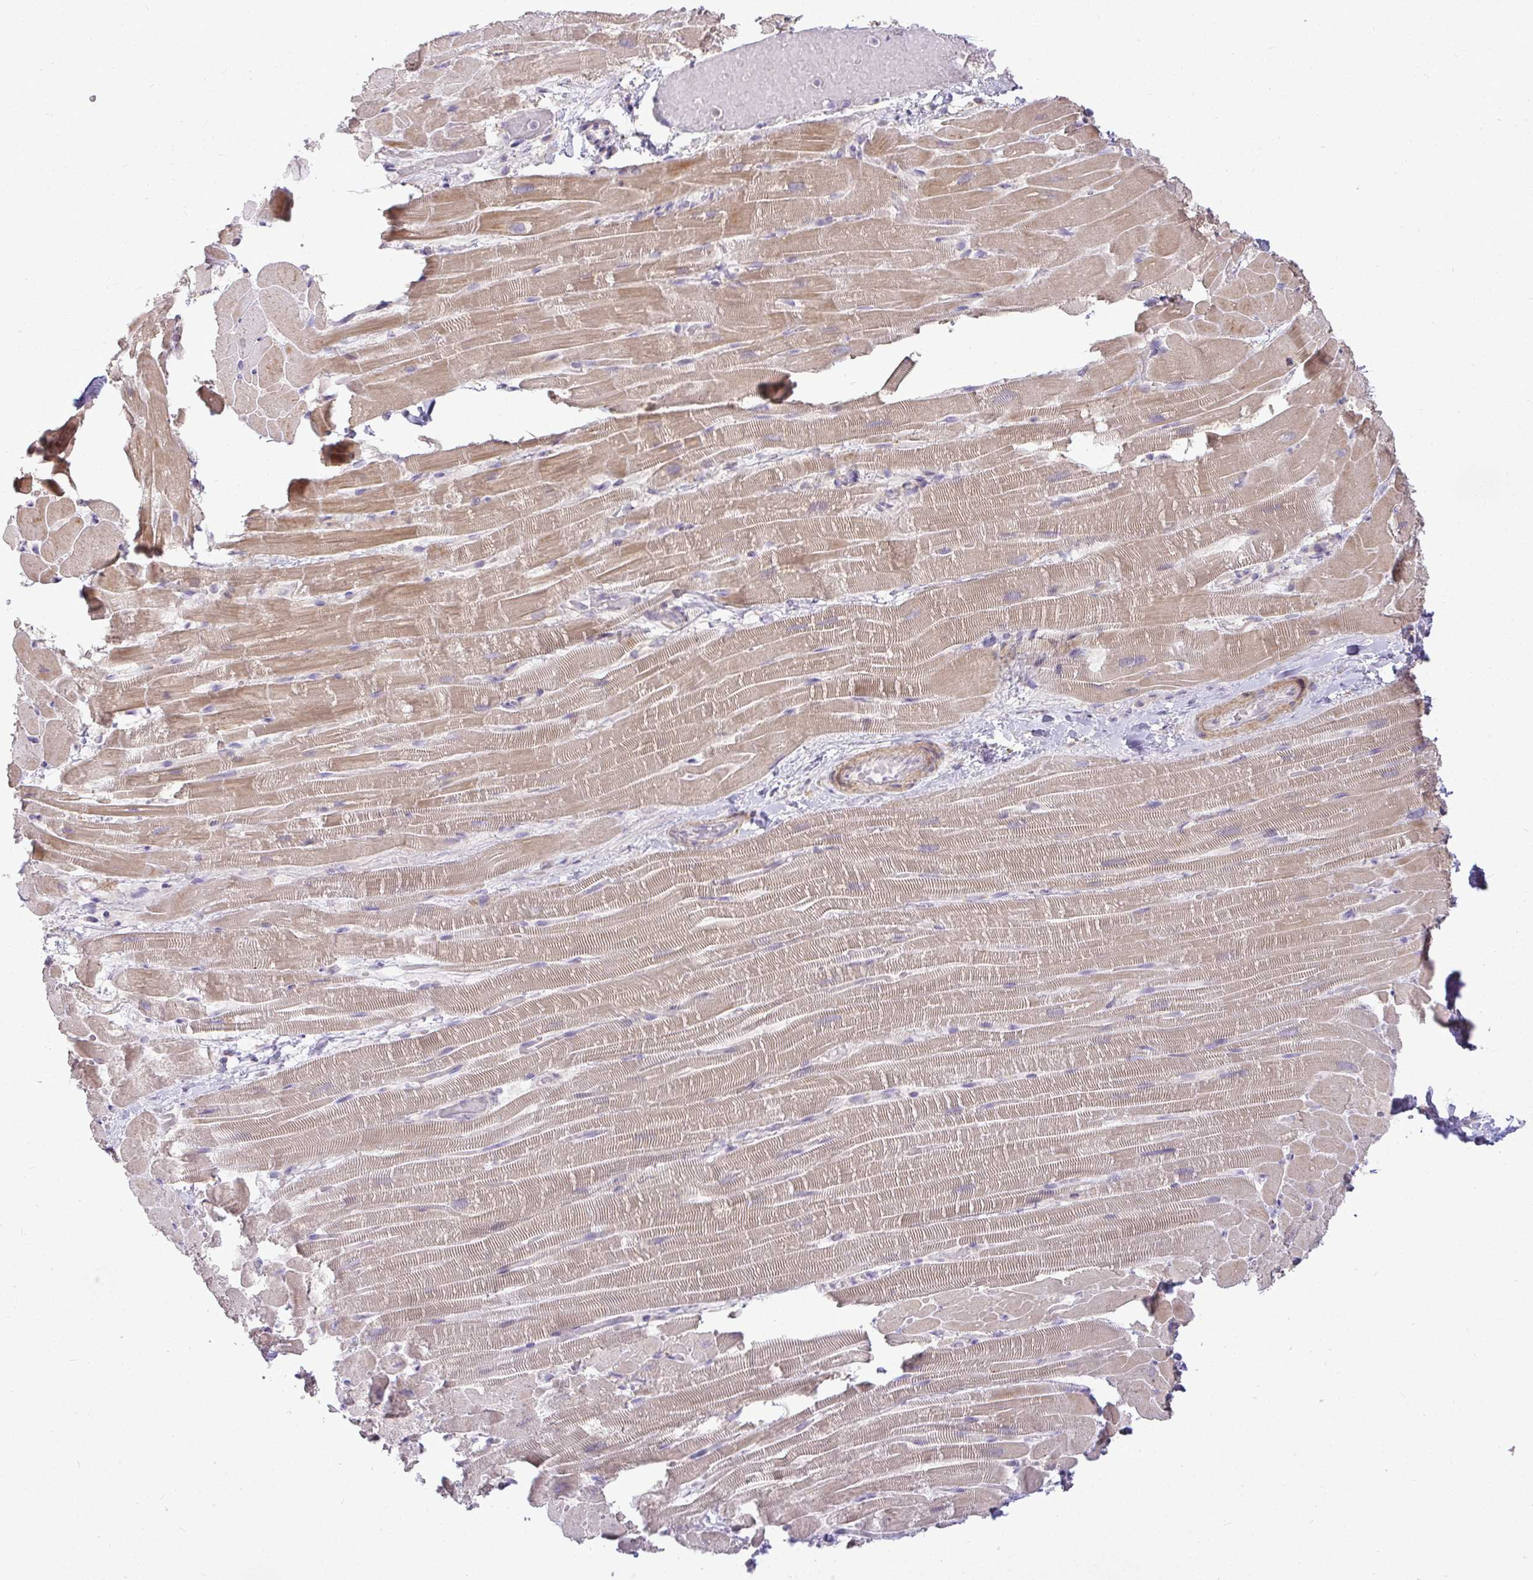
{"staining": {"intensity": "moderate", "quantity": ">75%", "location": "cytoplasmic/membranous"}, "tissue": "heart muscle", "cell_type": "Cardiomyocytes", "image_type": "normal", "snomed": [{"axis": "morphology", "description": "Normal tissue, NOS"}, {"axis": "topography", "description": "Heart"}], "caption": "Protein staining of unremarkable heart muscle shows moderate cytoplasmic/membranous staining in about >75% of cardiomyocytes. The staining was performed using DAB (3,3'-diaminobenzidine), with brown indicating positive protein expression. Nuclei are stained blue with hematoxylin.", "gene": "STRIP1", "patient": {"sex": "male", "age": 37}}